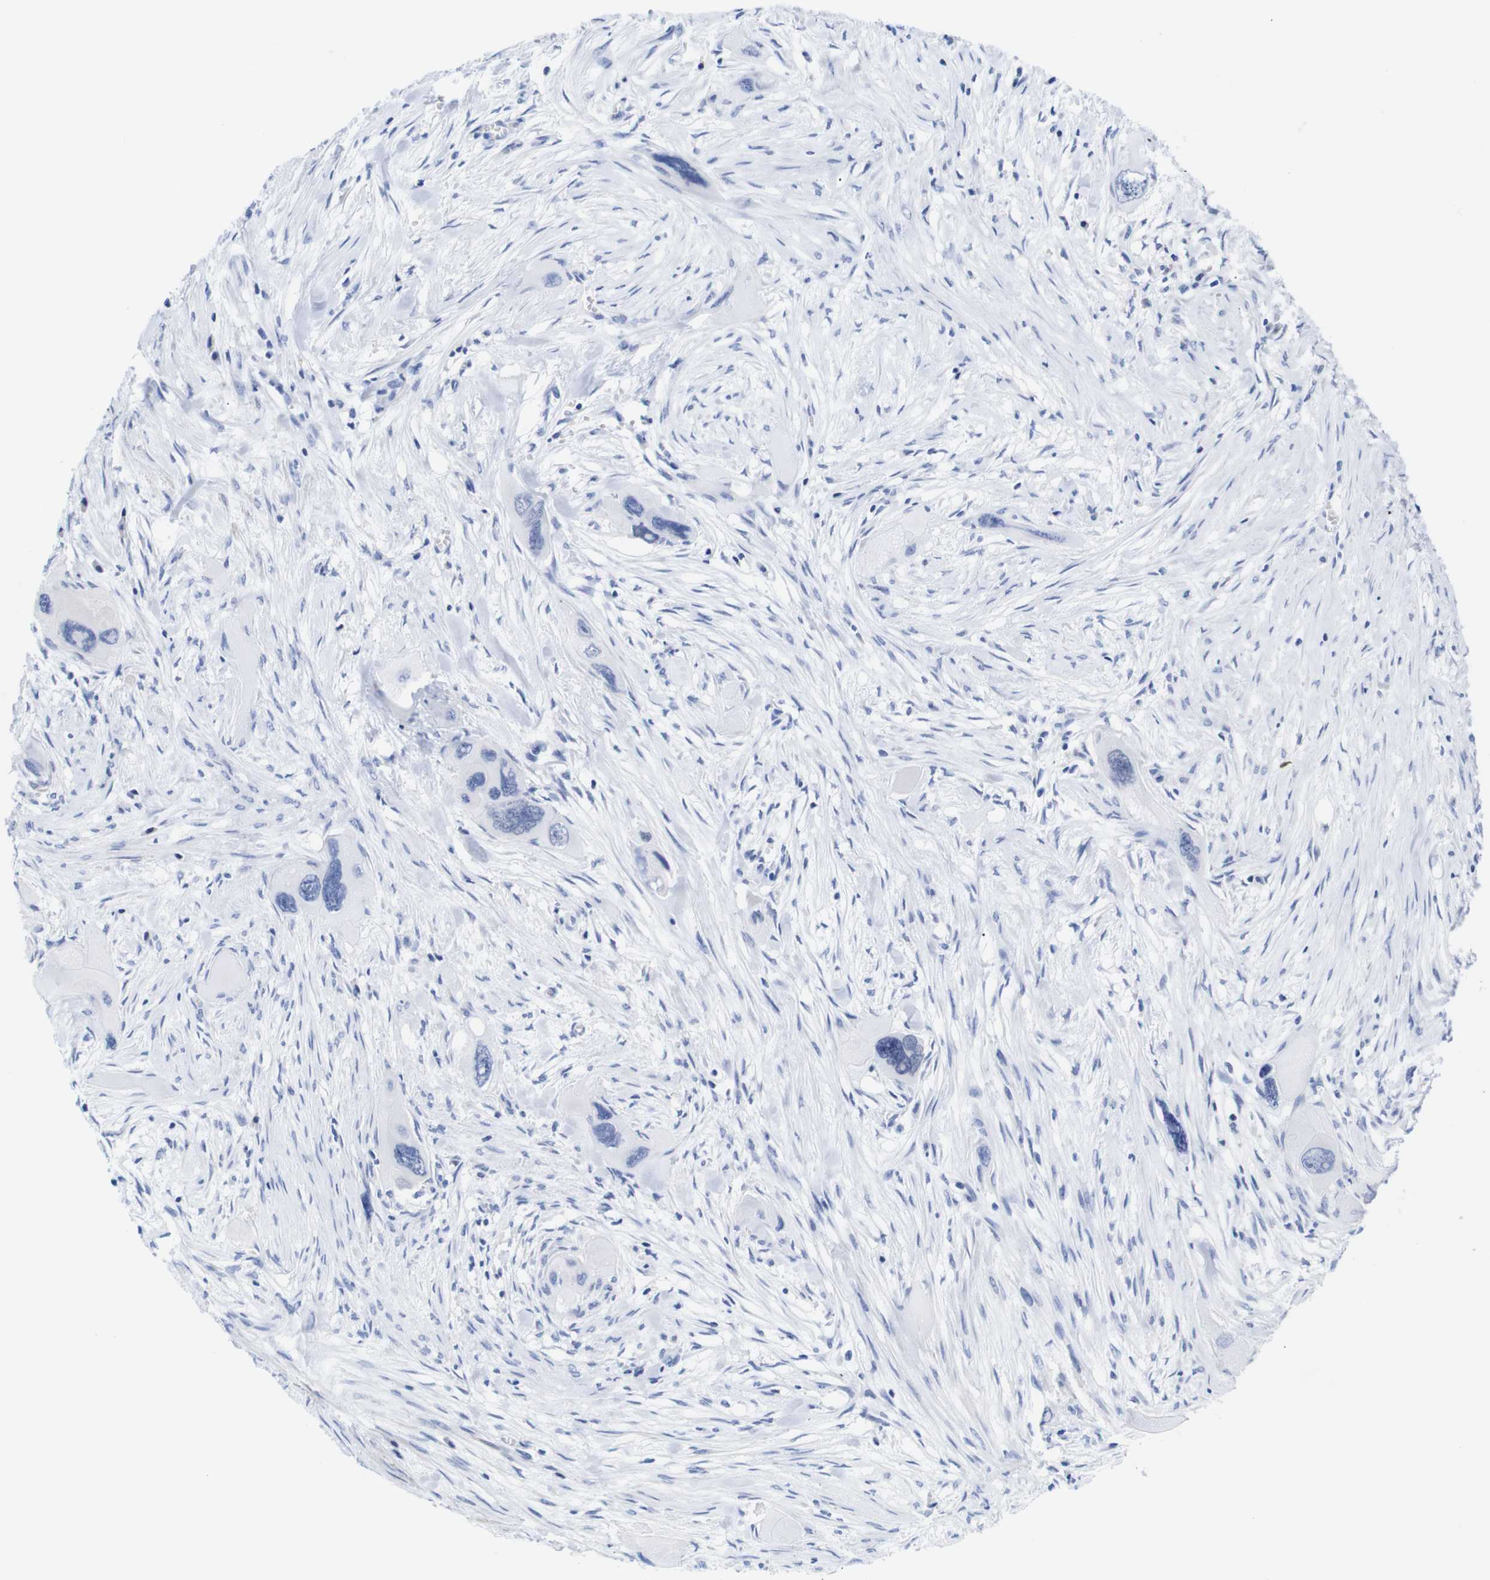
{"staining": {"intensity": "negative", "quantity": "none", "location": "none"}, "tissue": "pancreatic cancer", "cell_type": "Tumor cells", "image_type": "cancer", "snomed": [{"axis": "morphology", "description": "Adenocarcinoma, NOS"}, {"axis": "topography", "description": "Pancreas"}], "caption": "Pancreatic cancer (adenocarcinoma) was stained to show a protein in brown. There is no significant staining in tumor cells.", "gene": "LRRC55", "patient": {"sex": "male", "age": 73}}